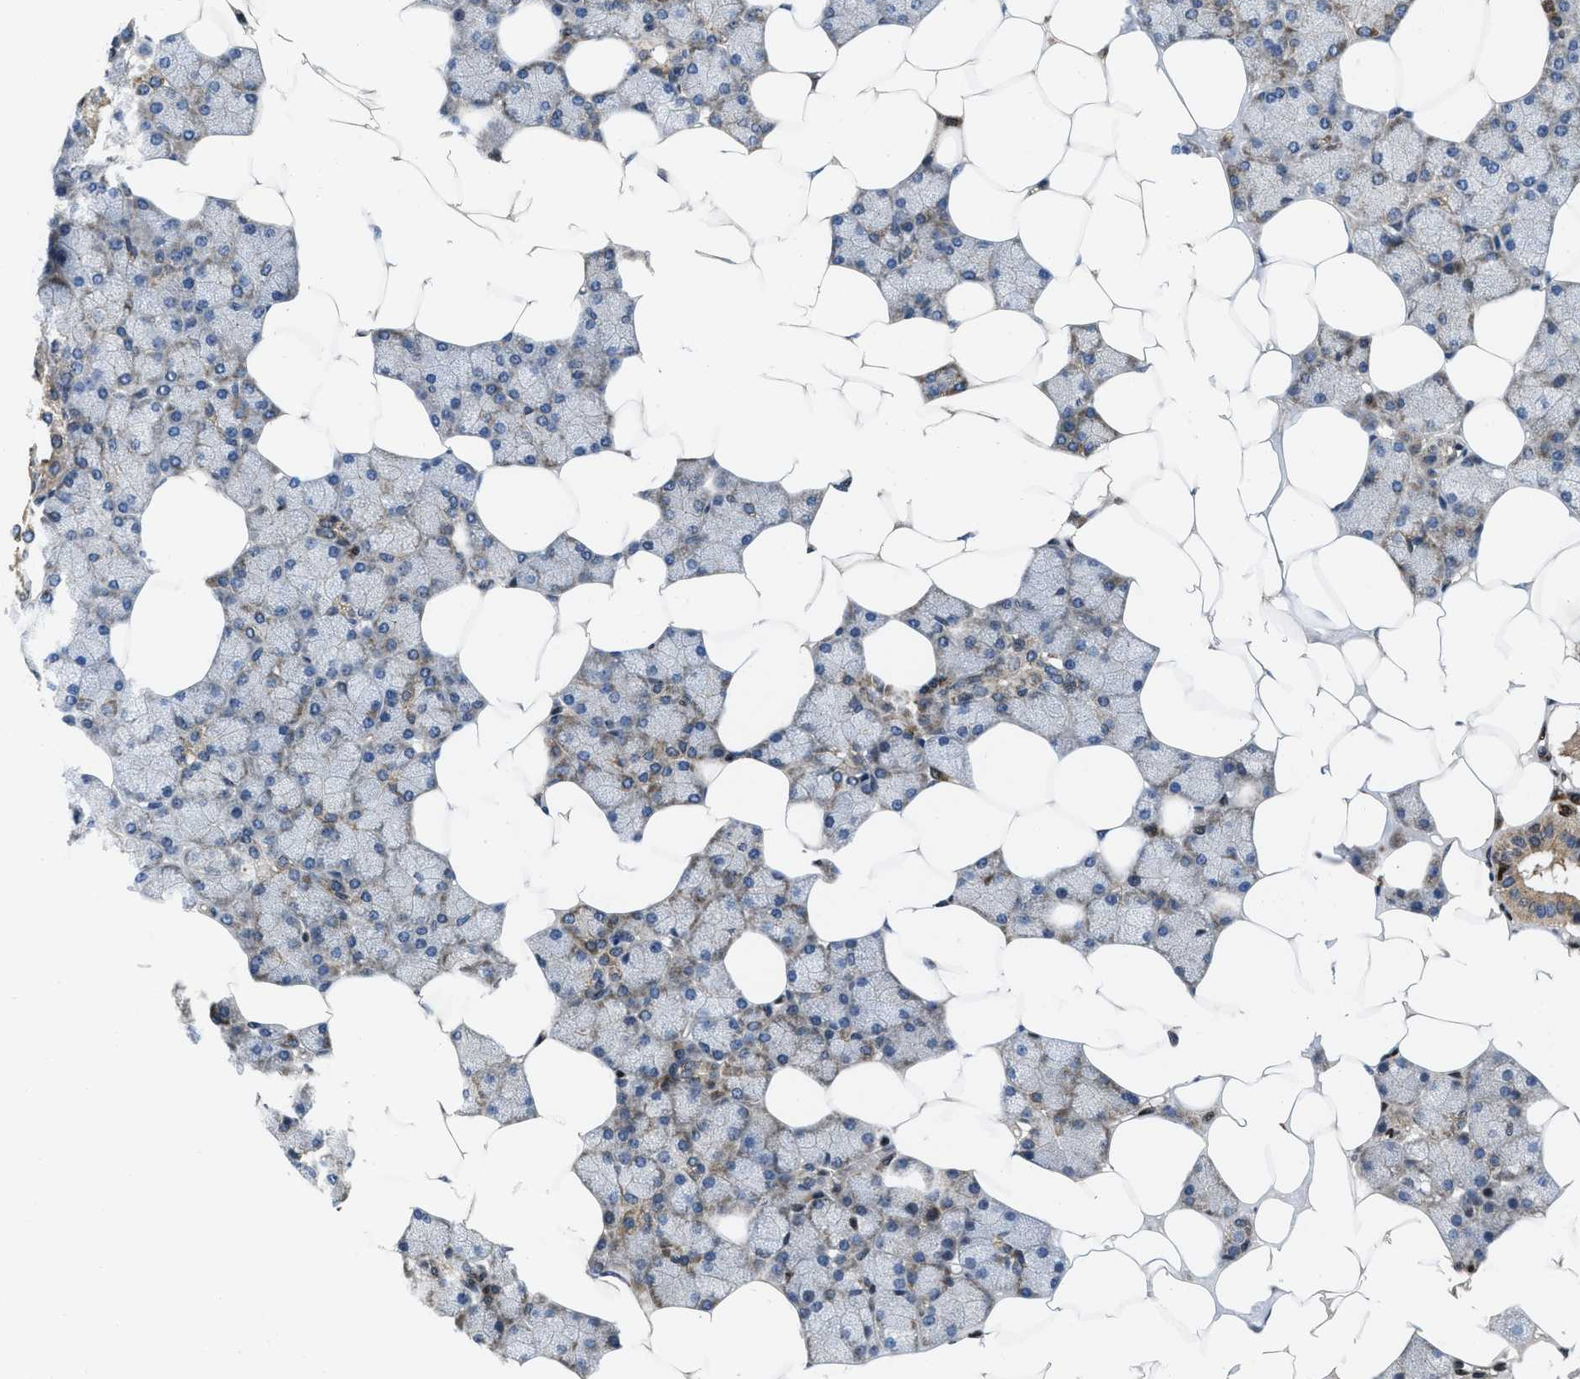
{"staining": {"intensity": "moderate", "quantity": ">75%", "location": "cytoplasmic/membranous"}, "tissue": "salivary gland", "cell_type": "Glandular cells", "image_type": "normal", "snomed": [{"axis": "morphology", "description": "Normal tissue, NOS"}, {"axis": "topography", "description": "Salivary gland"}], "caption": "High-power microscopy captured an immunohistochemistry (IHC) micrograph of benign salivary gland, revealing moderate cytoplasmic/membranous expression in approximately >75% of glandular cells.", "gene": "PPP2CB", "patient": {"sex": "male", "age": 62}}